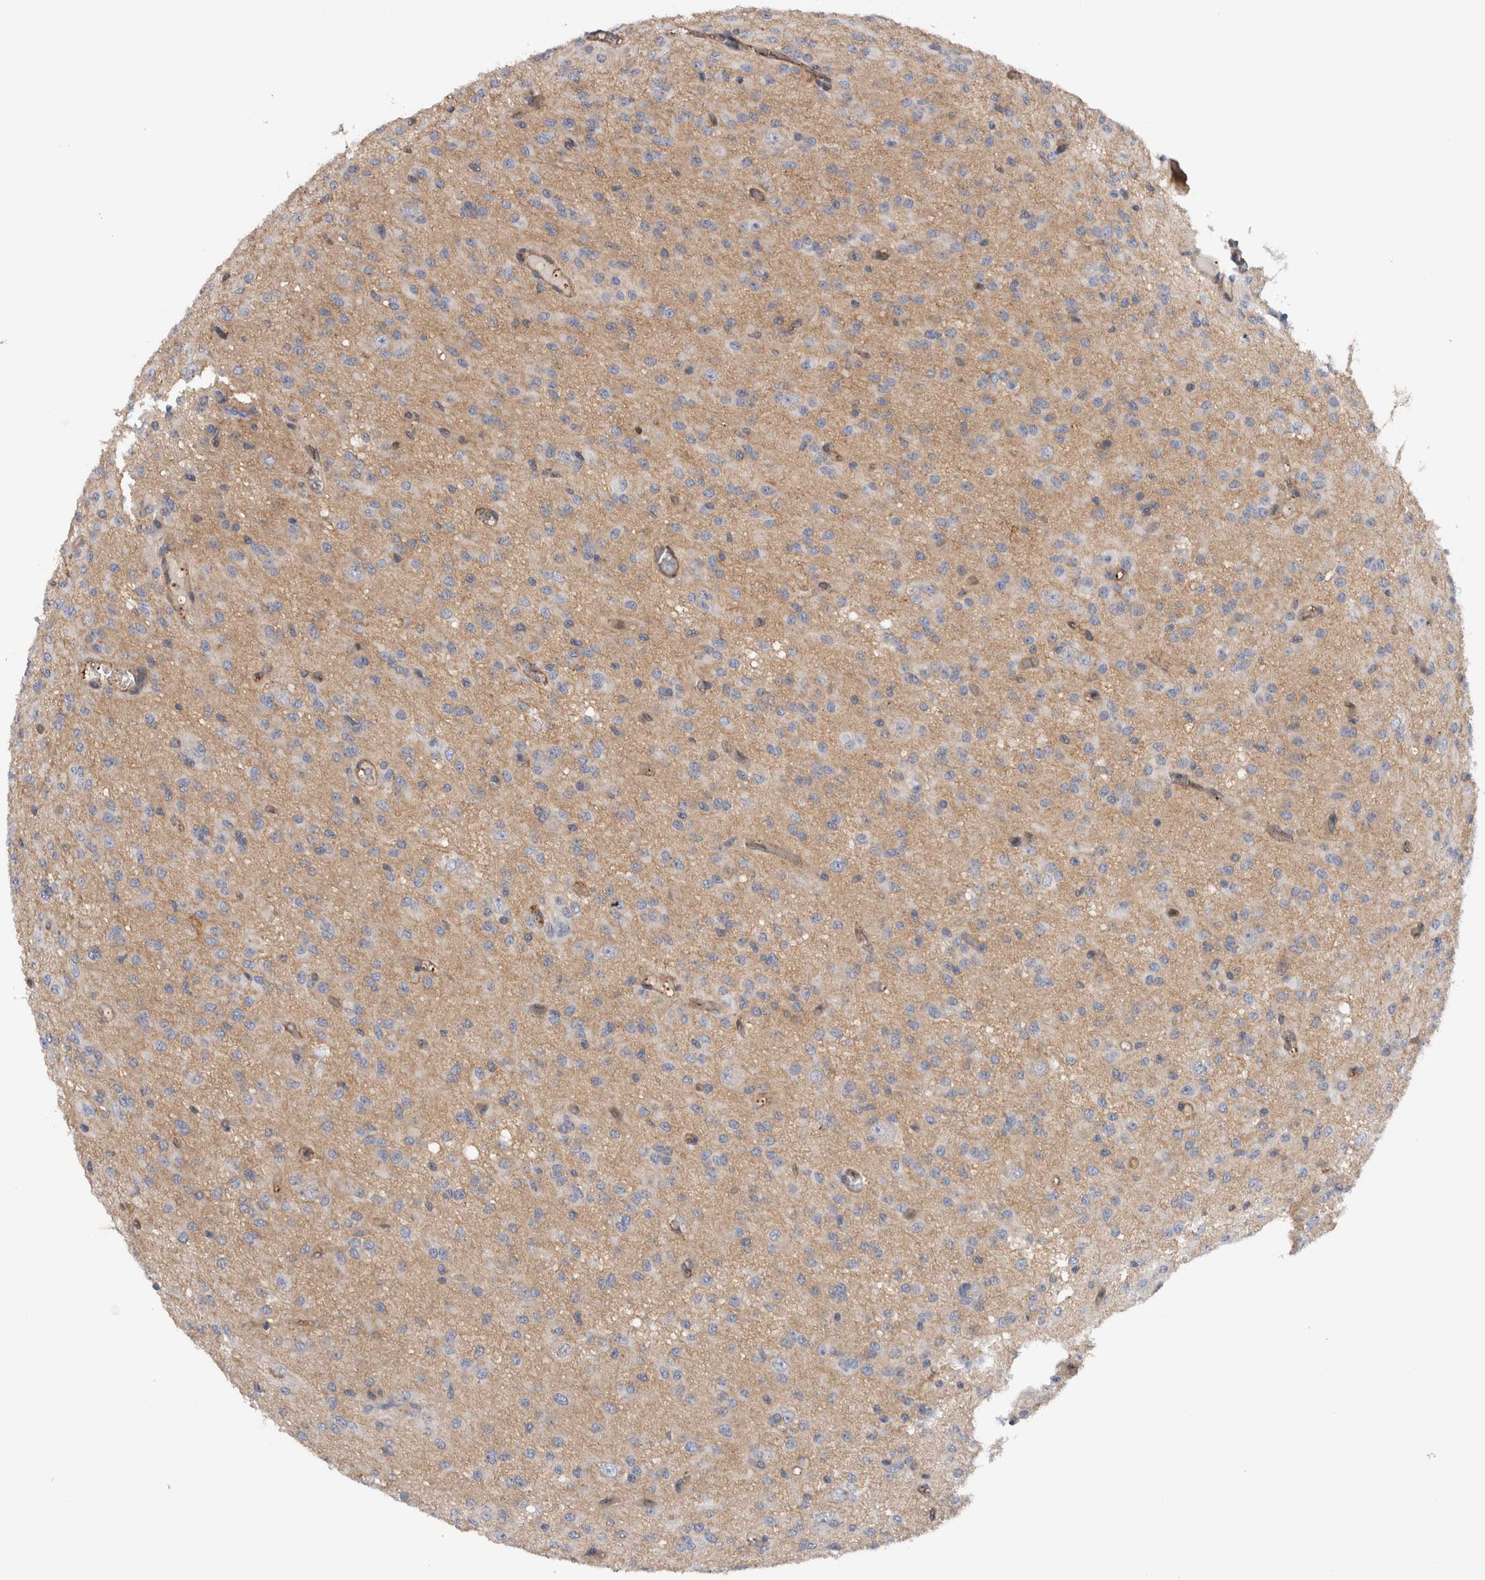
{"staining": {"intensity": "negative", "quantity": "none", "location": "none"}, "tissue": "glioma", "cell_type": "Tumor cells", "image_type": "cancer", "snomed": [{"axis": "morphology", "description": "Glioma, malignant, High grade"}, {"axis": "topography", "description": "Brain"}], "caption": "The immunohistochemistry photomicrograph has no significant staining in tumor cells of glioma tissue.", "gene": "CD59", "patient": {"sex": "female", "age": 59}}